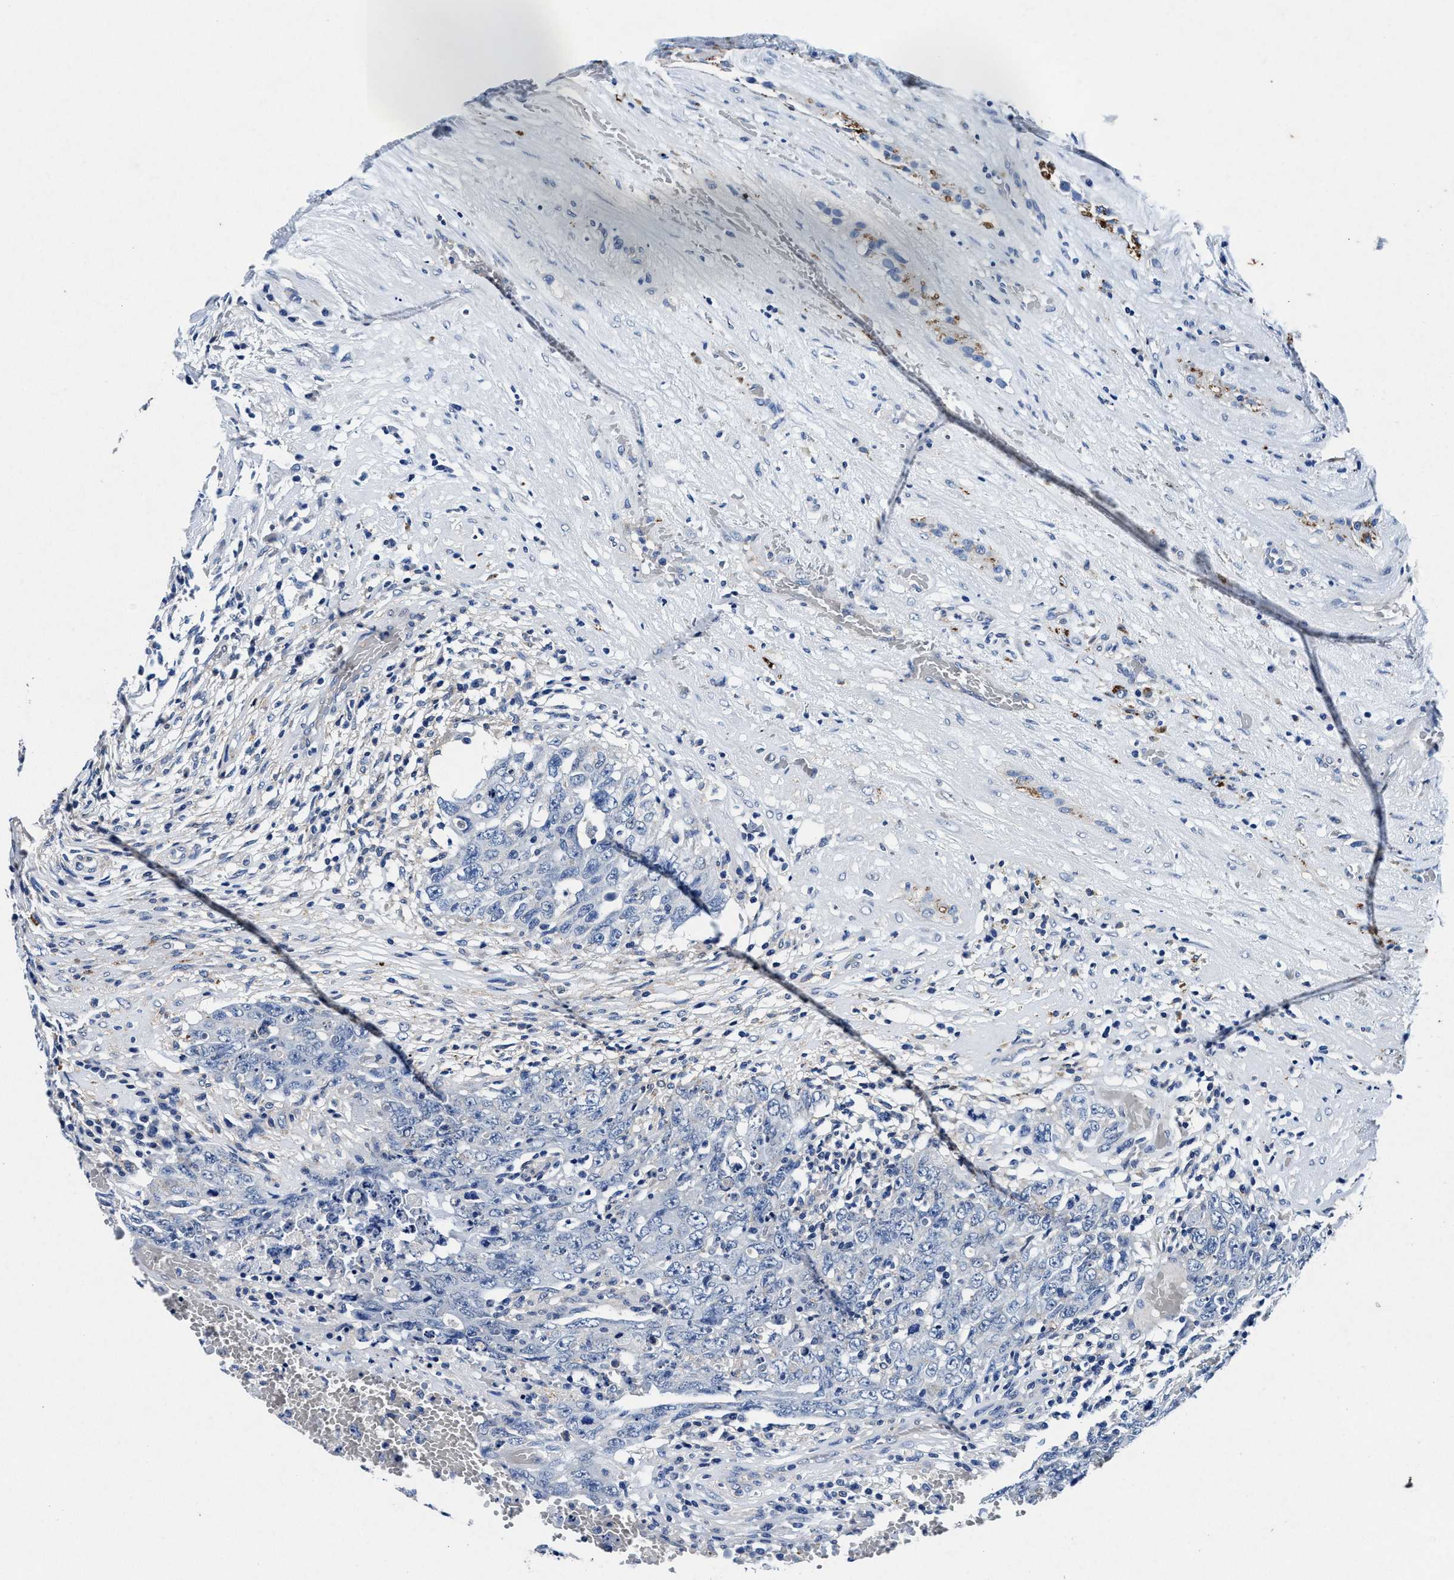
{"staining": {"intensity": "negative", "quantity": "none", "location": "none"}, "tissue": "testis cancer", "cell_type": "Tumor cells", "image_type": "cancer", "snomed": [{"axis": "morphology", "description": "Carcinoma, Embryonal, NOS"}, {"axis": "topography", "description": "Testis"}], "caption": "IHC photomicrograph of neoplastic tissue: human testis embryonal carcinoma stained with DAB demonstrates no significant protein expression in tumor cells.", "gene": "SLC8A1", "patient": {"sex": "male", "age": 26}}